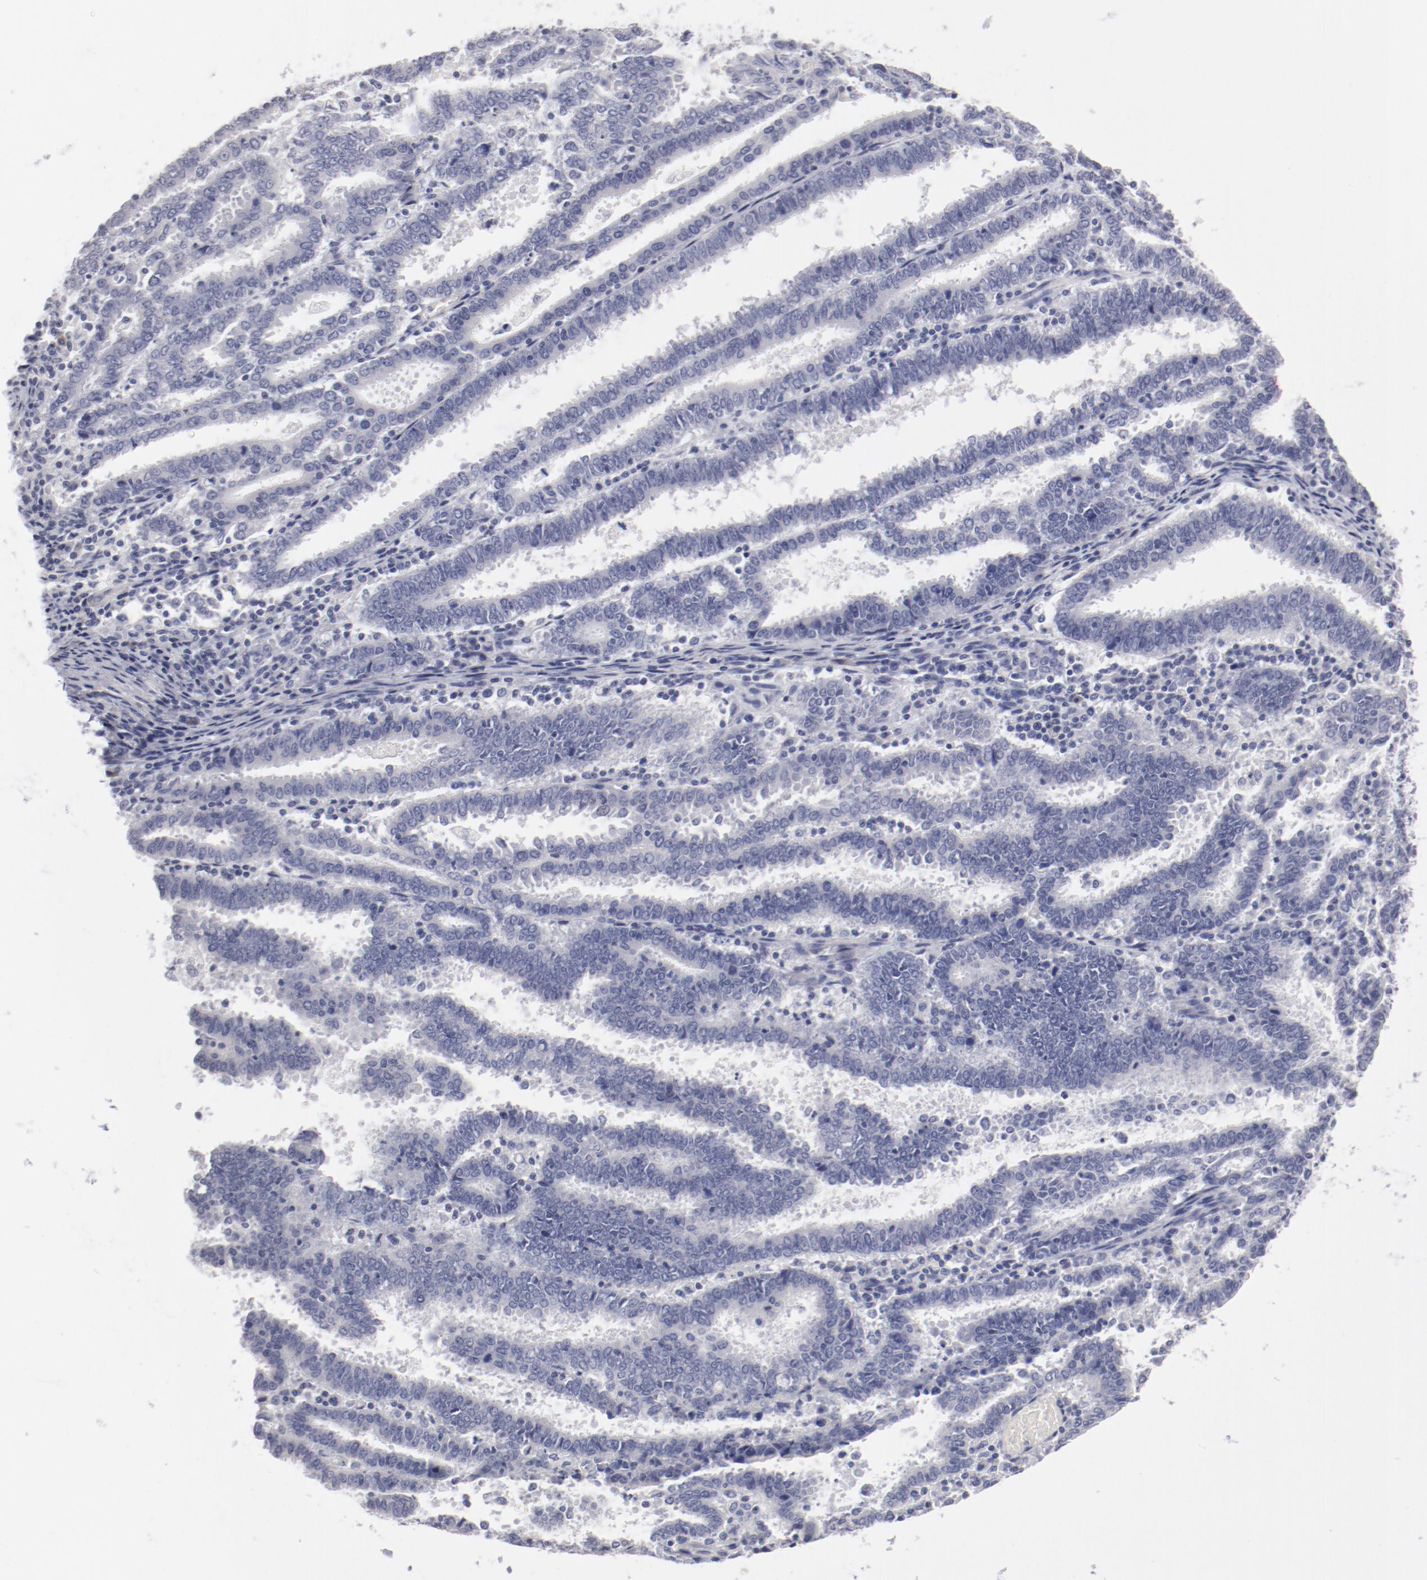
{"staining": {"intensity": "negative", "quantity": "none", "location": "none"}, "tissue": "endometrial cancer", "cell_type": "Tumor cells", "image_type": "cancer", "snomed": [{"axis": "morphology", "description": "Adenocarcinoma, NOS"}, {"axis": "topography", "description": "Uterus"}], "caption": "Endometrial cancer (adenocarcinoma) was stained to show a protein in brown. There is no significant positivity in tumor cells.", "gene": "LAX1", "patient": {"sex": "female", "age": 83}}